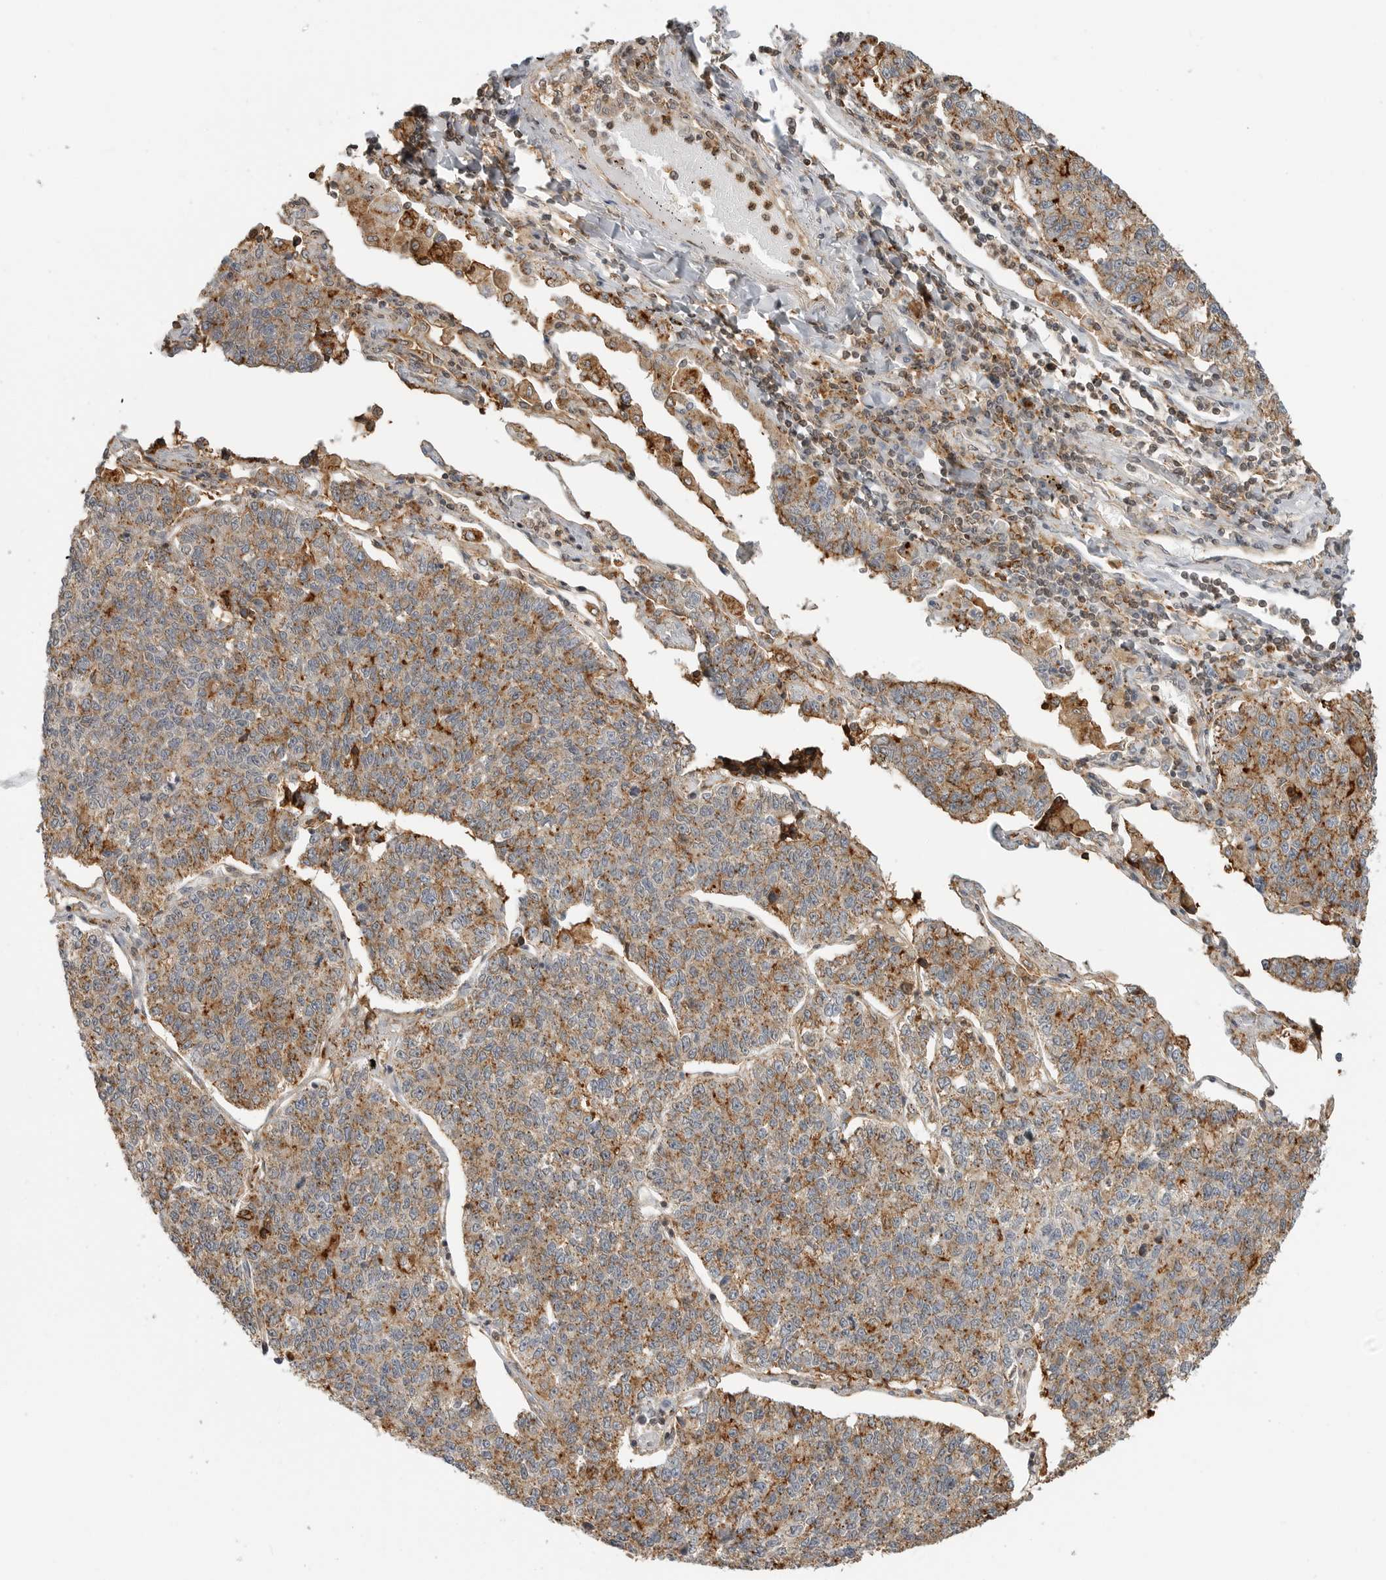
{"staining": {"intensity": "moderate", "quantity": ">75%", "location": "cytoplasmic/membranous"}, "tissue": "lung cancer", "cell_type": "Tumor cells", "image_type": "cancer", "snomed": [{"axis": "morphology", "description": "Adenocarcinoma, NOS"}, {"axis": "topography", "description": "Lung"}], "caption": "Lung adenocarcinoma tissue displays moderate cytoplasmic/membranous positivity in about >75% of tumor cells (Stains: DAB (3,3'-diaminobenzidine) in brown, nuclei in blue, Microscopy: brightfield microscopy at high magnification).", "gene": "ANXA11", "patient": {"sex": "male", "age": 49}}